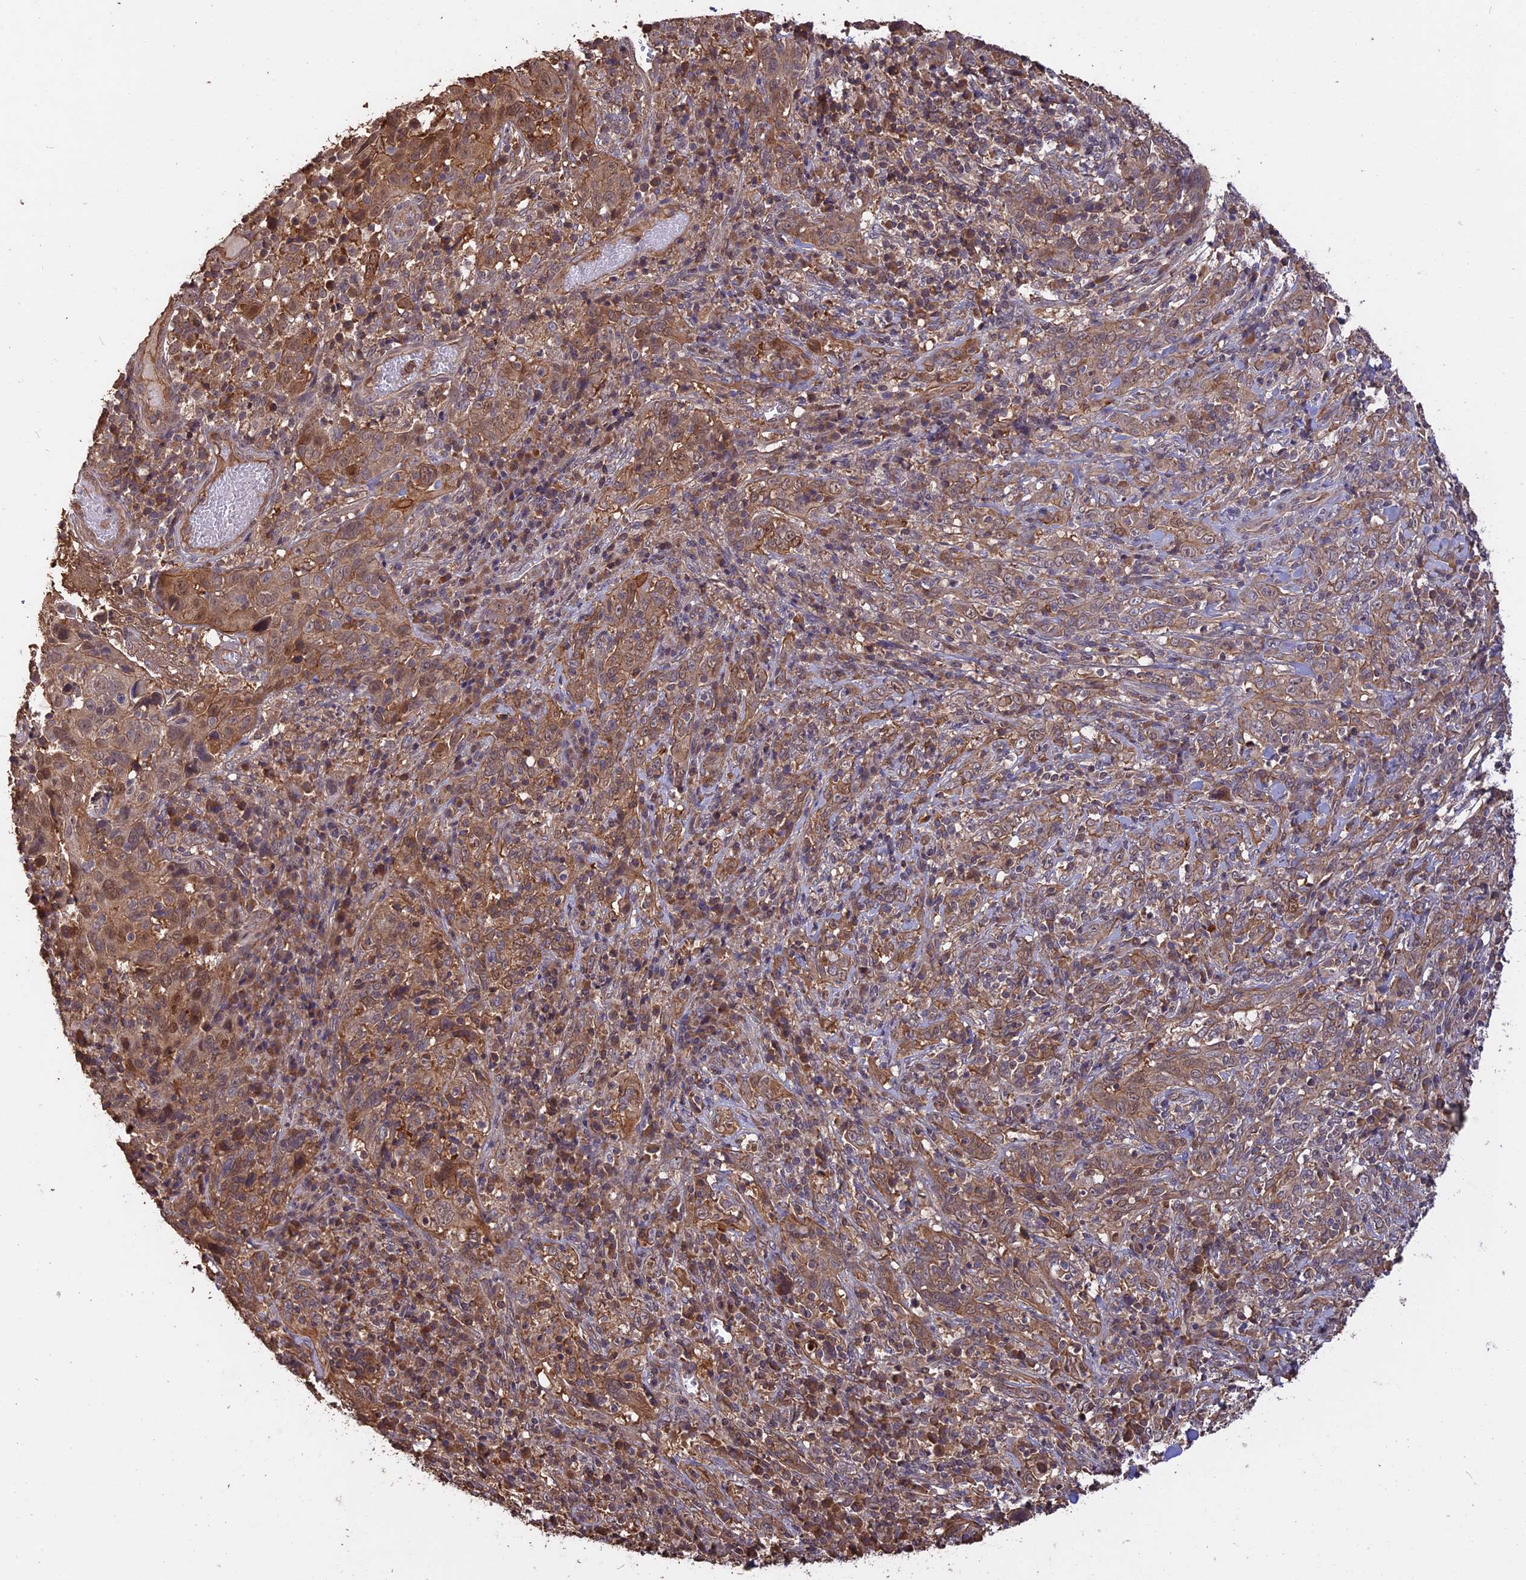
{"staining": {"intensity": "weak", "quantity": ">75%", "location": "cytoplasmic/membranous,nuclear"}, "tissue": "cervical cancer", "cell_type": "Tumor cells", "image_type": "cancer", "snomed": [{"axis": "morphology", "description": "Squamous cell carcinoma, NOS"}, {"axis": "topography", "description": "Cervix"}], "caption": "A photomicrograph of cervical cancer (squamous cell carcinoma) stained for a protein reveals weak cytoplasmic/membranous and nuclear brown staining in tumor cells.", "gene": "RASAL1", "patient": {"sex": "female", "age": 46}}